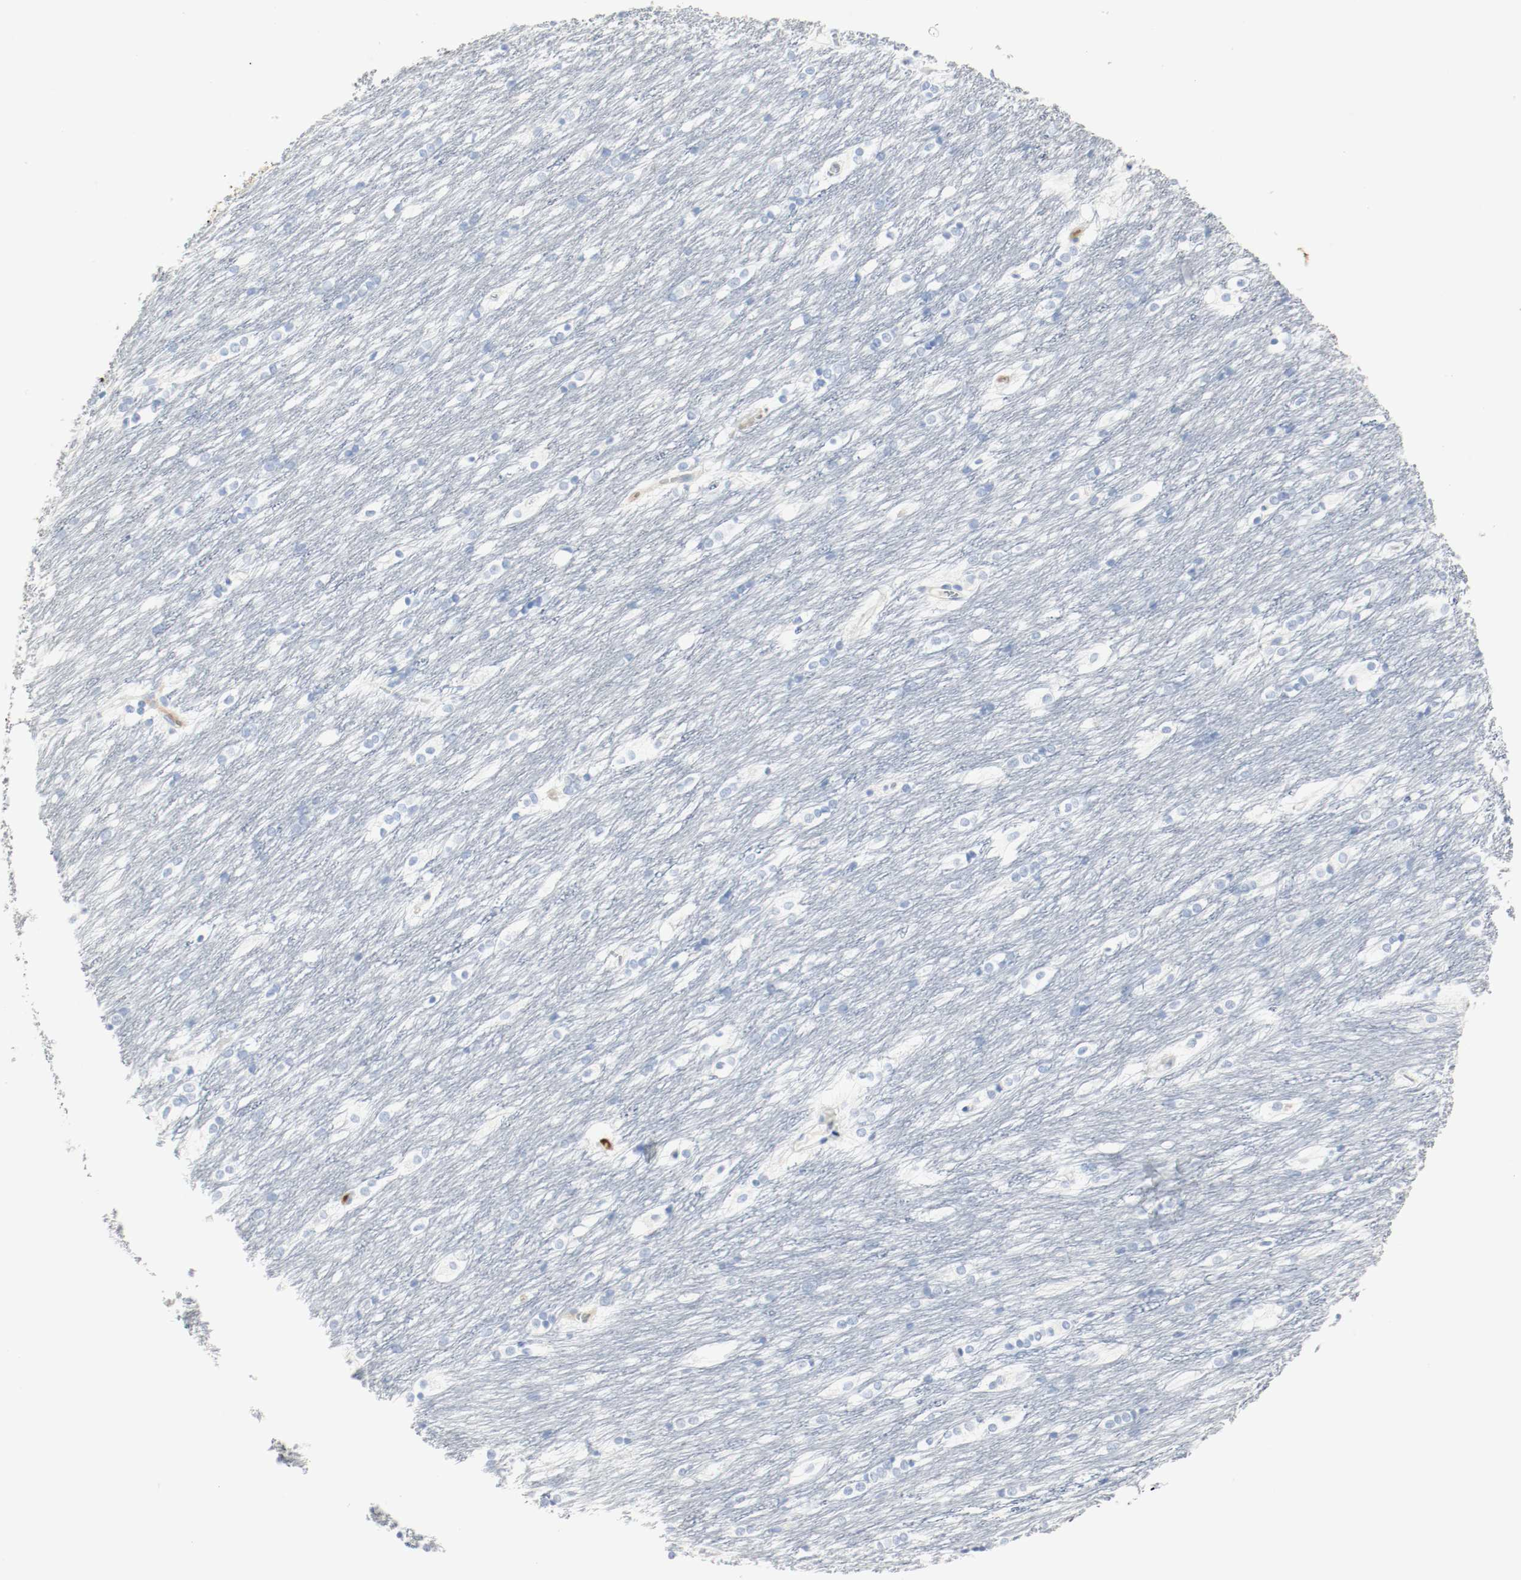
{"staining": {"intensity": "negative", "quantity": "none", "location": "none"}, "tissue": "caudate", "cell_type": "Glial cells", "image_type": "normal", "snomed": [{"axis": "morphology", "description": "Normal tissue, NOS"}, {"axis": "topography", "description": "Lateral ventricle wall"}], "caption": "Glial cells show no significant protein positivity in unremarkable caudate. (Immunohistochemistry, brightfield microscopy, high magnification).", "gene": "S100A9", "patient": {"sex": "female", "age": 19}}